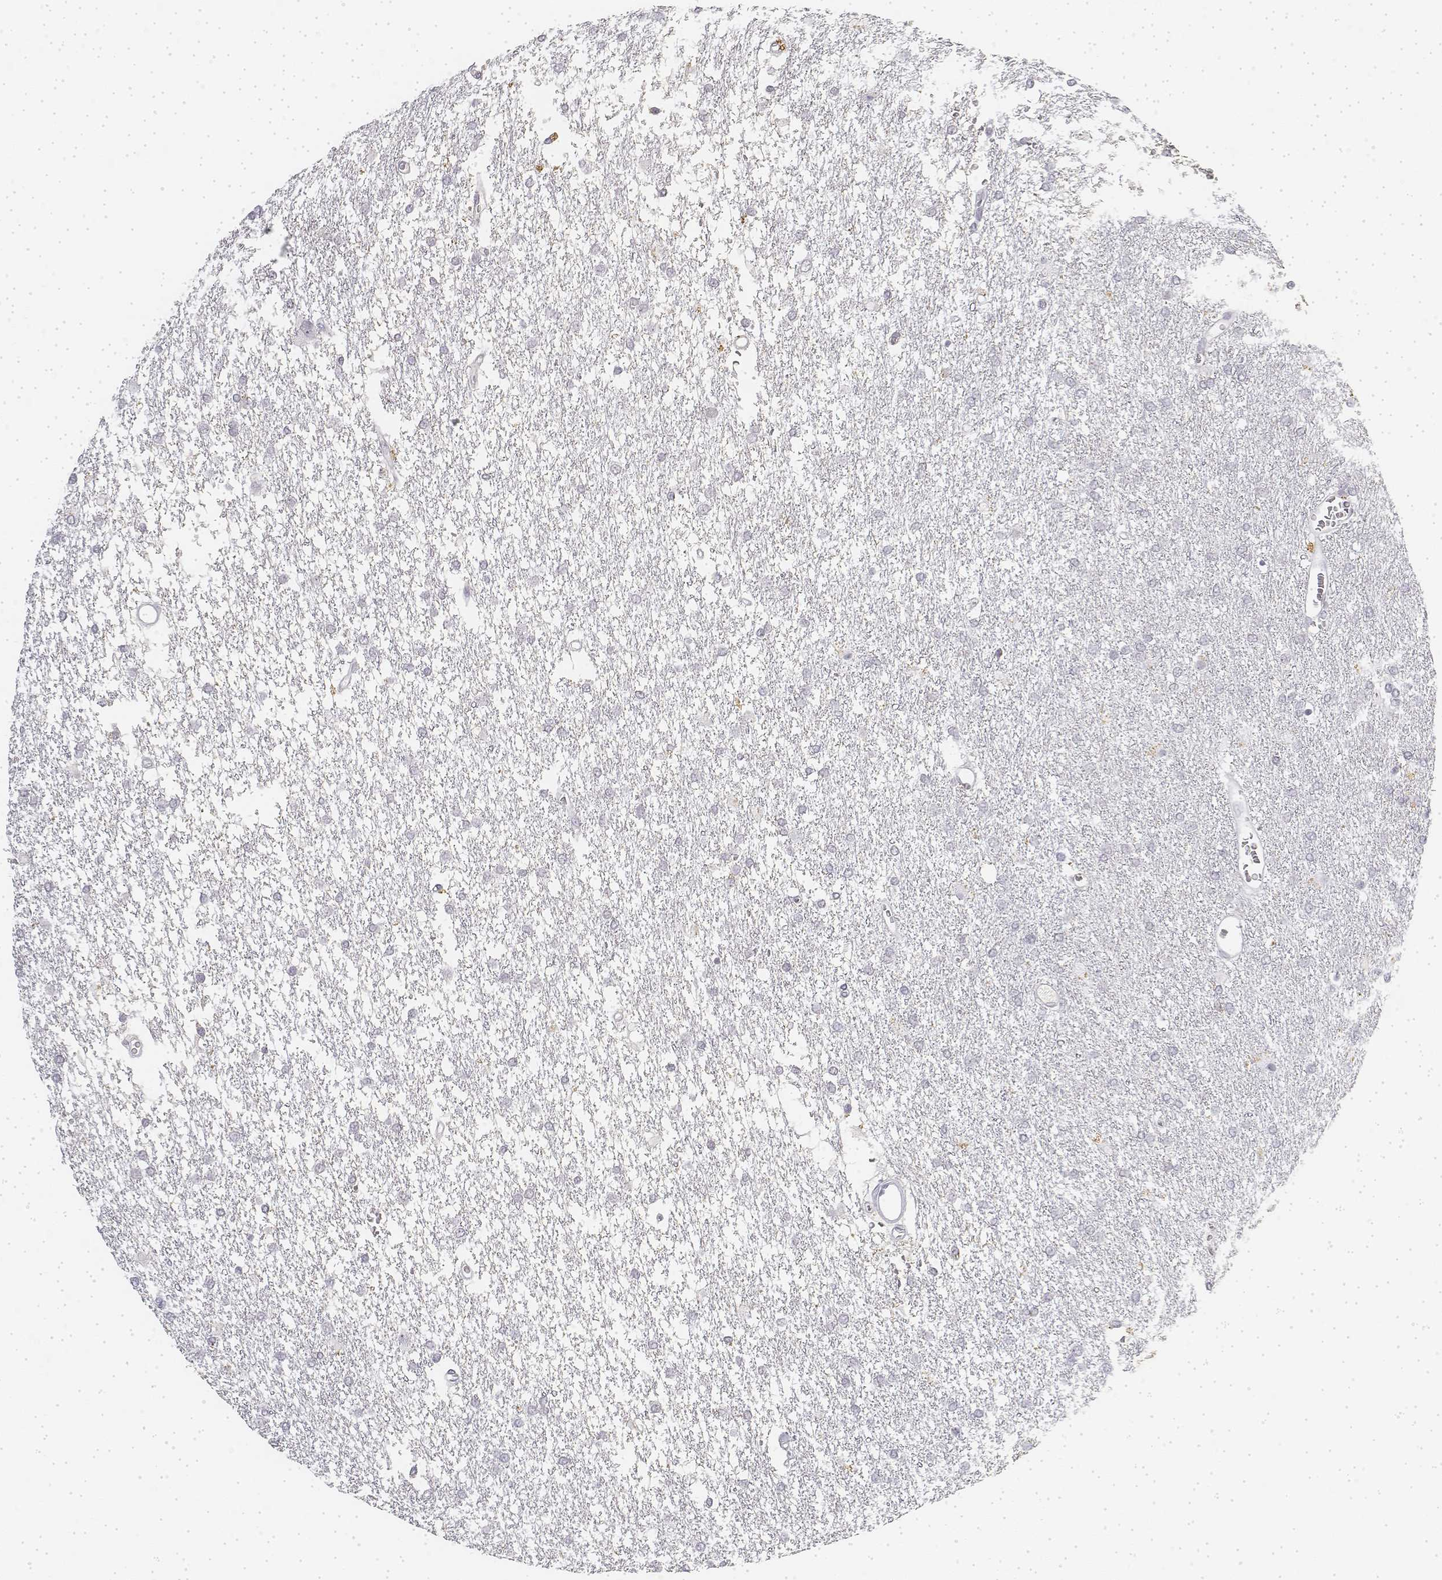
{"staining": {"intensity": "negative", "quantity": "none", "location": "none"}, "tissue": "glioma", "cell_type": "Tumor cells", "image_type": "cancer", "snomed": [{"axis": "morphology", "description": "Glioma, malignant, High grade"}, {"axis": "topography", "description": "Brain"}], "caption": "There is no significant positivity in tumor cells of glioma.", "gene": "KRT84", "patient": {"sex": "female", "age": 61}}